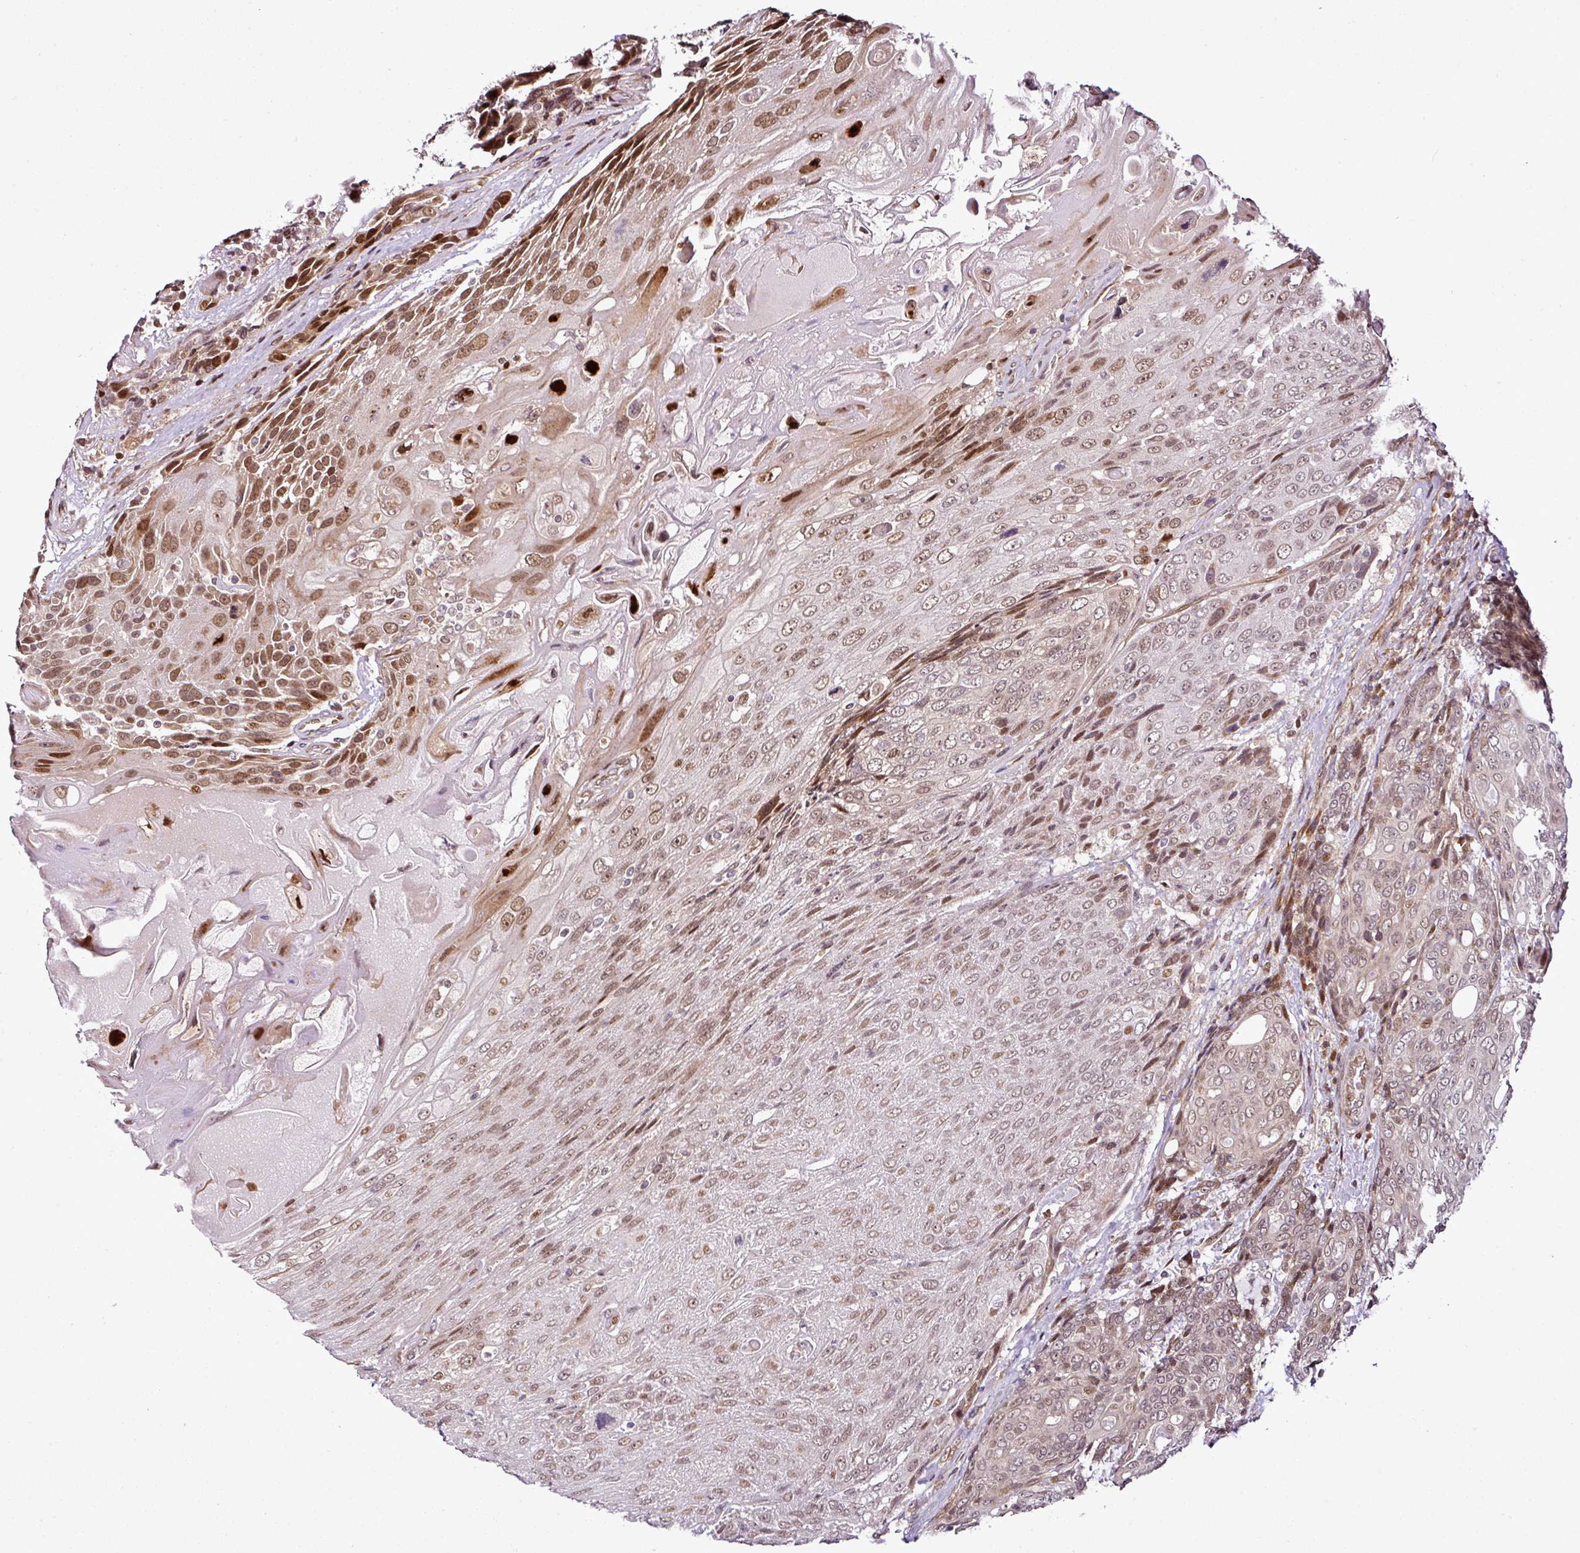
{"staining": {"intensity": "moderate", "quantity": "25%-75%", "location": "nuclear"}, "tissue": "urothelial cancer", "cell_type": "Tumor cells", "image_type": "cancer", "snomed": [{"axis": "morphology", "description": "Urothelial carcinoma, High grade"}, {"axis": "topography", "description": "Urinary bladder"}], "caption": "There is medium levels of moderate nuclear staining in tumor cells of high-grade urothelial carcinoma, as demonstrated by immunohistochemical staining (brown color).", "gene": "COPRS", "patient": {"sex": "female", "age": 70}}